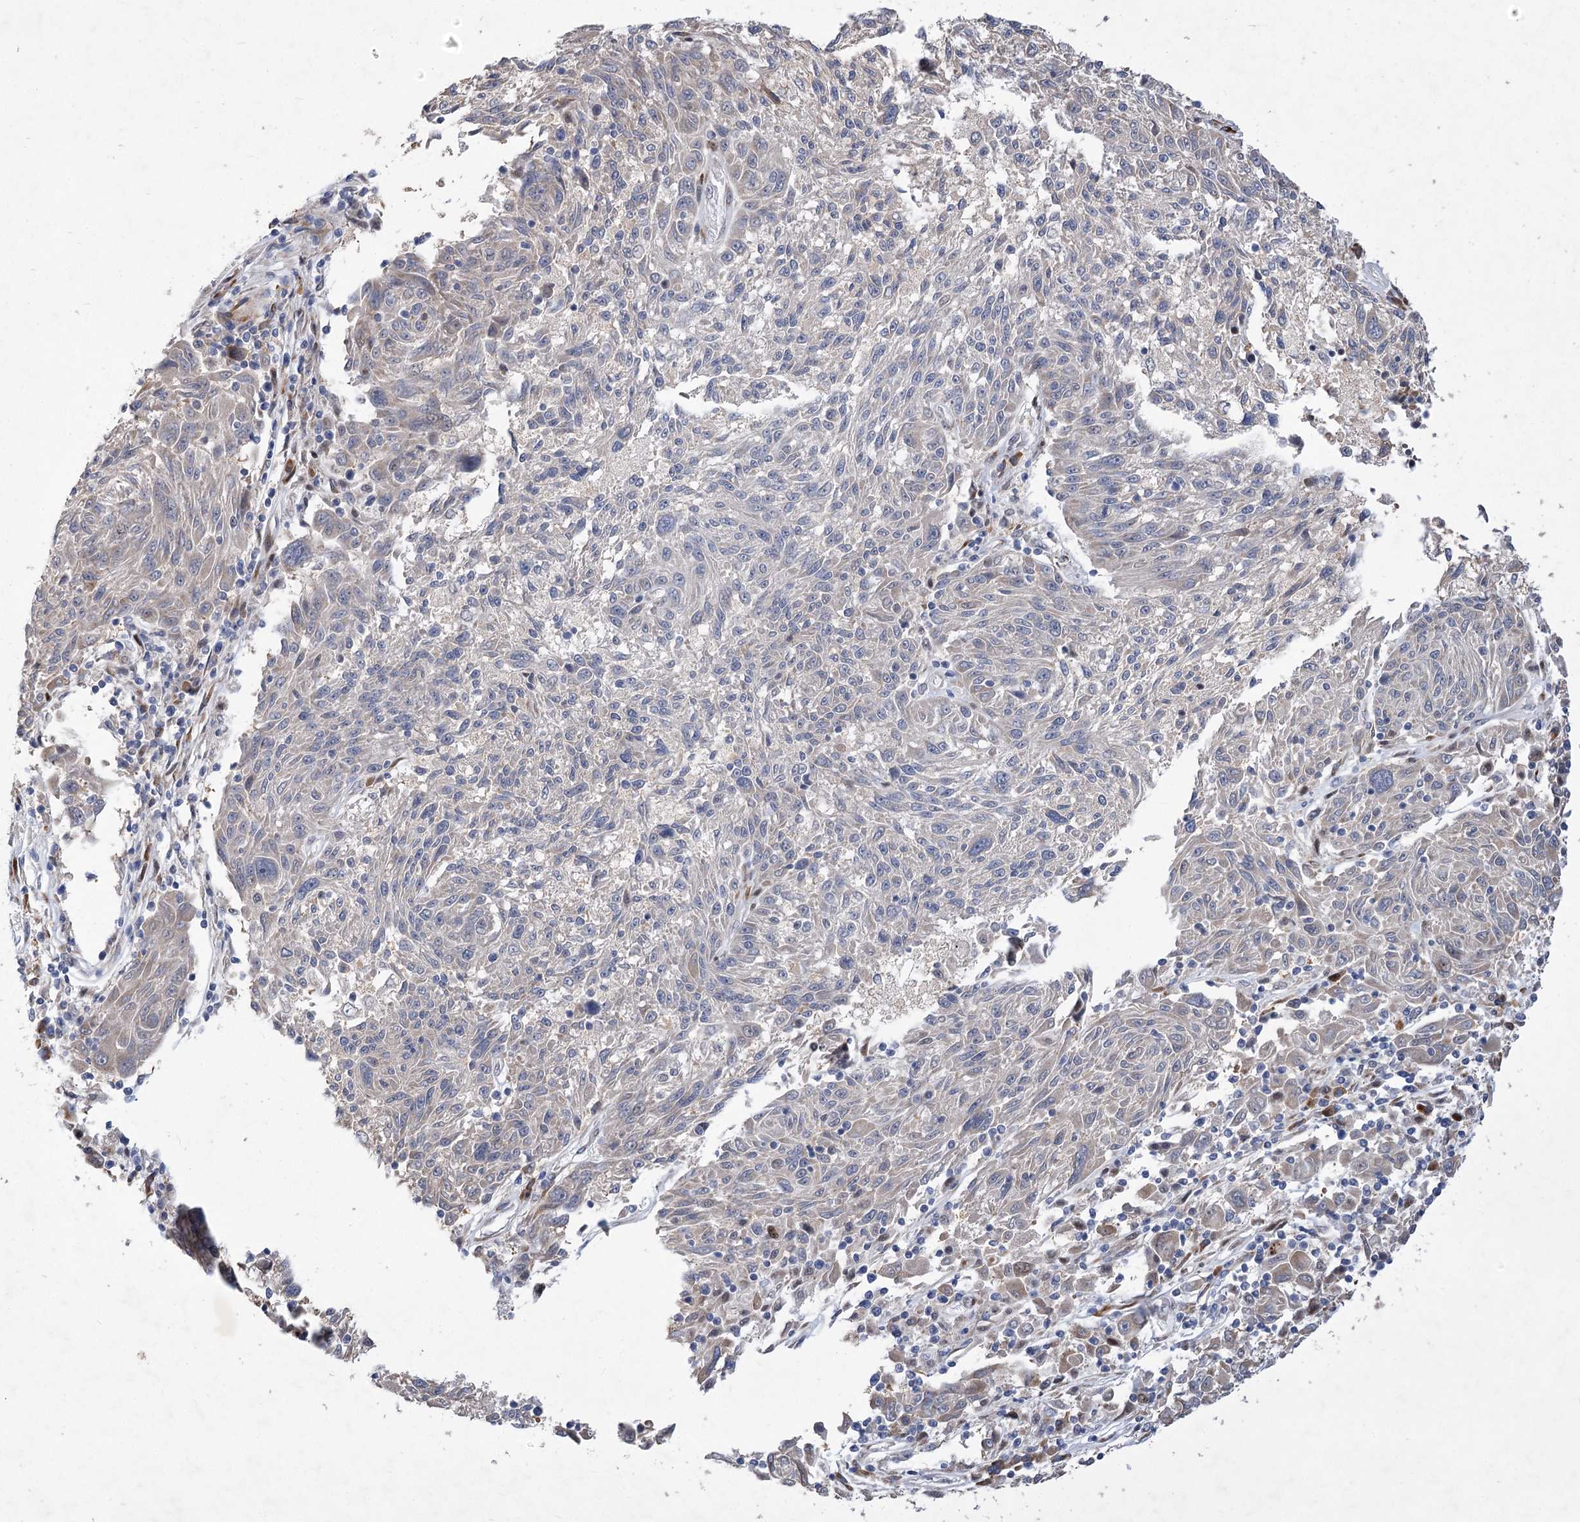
{"staining": {"intensity": "negative", "quantity": "none", "location": "none"}, "tissue": "melanoma", "cell_type": "Tumor cells", "image_type": "cancer", "snomed": [{"axis": "morphology", "description": "Malignant melanoma, NOS"}, {"axis": "topography", "description": "Skin"}], "caption": "Protein analysis of malignant melanoma demonstrates no significant expression in tumor cells.", "gene": "GCNT4", "patient": {"sex": "male", "age": 53}}